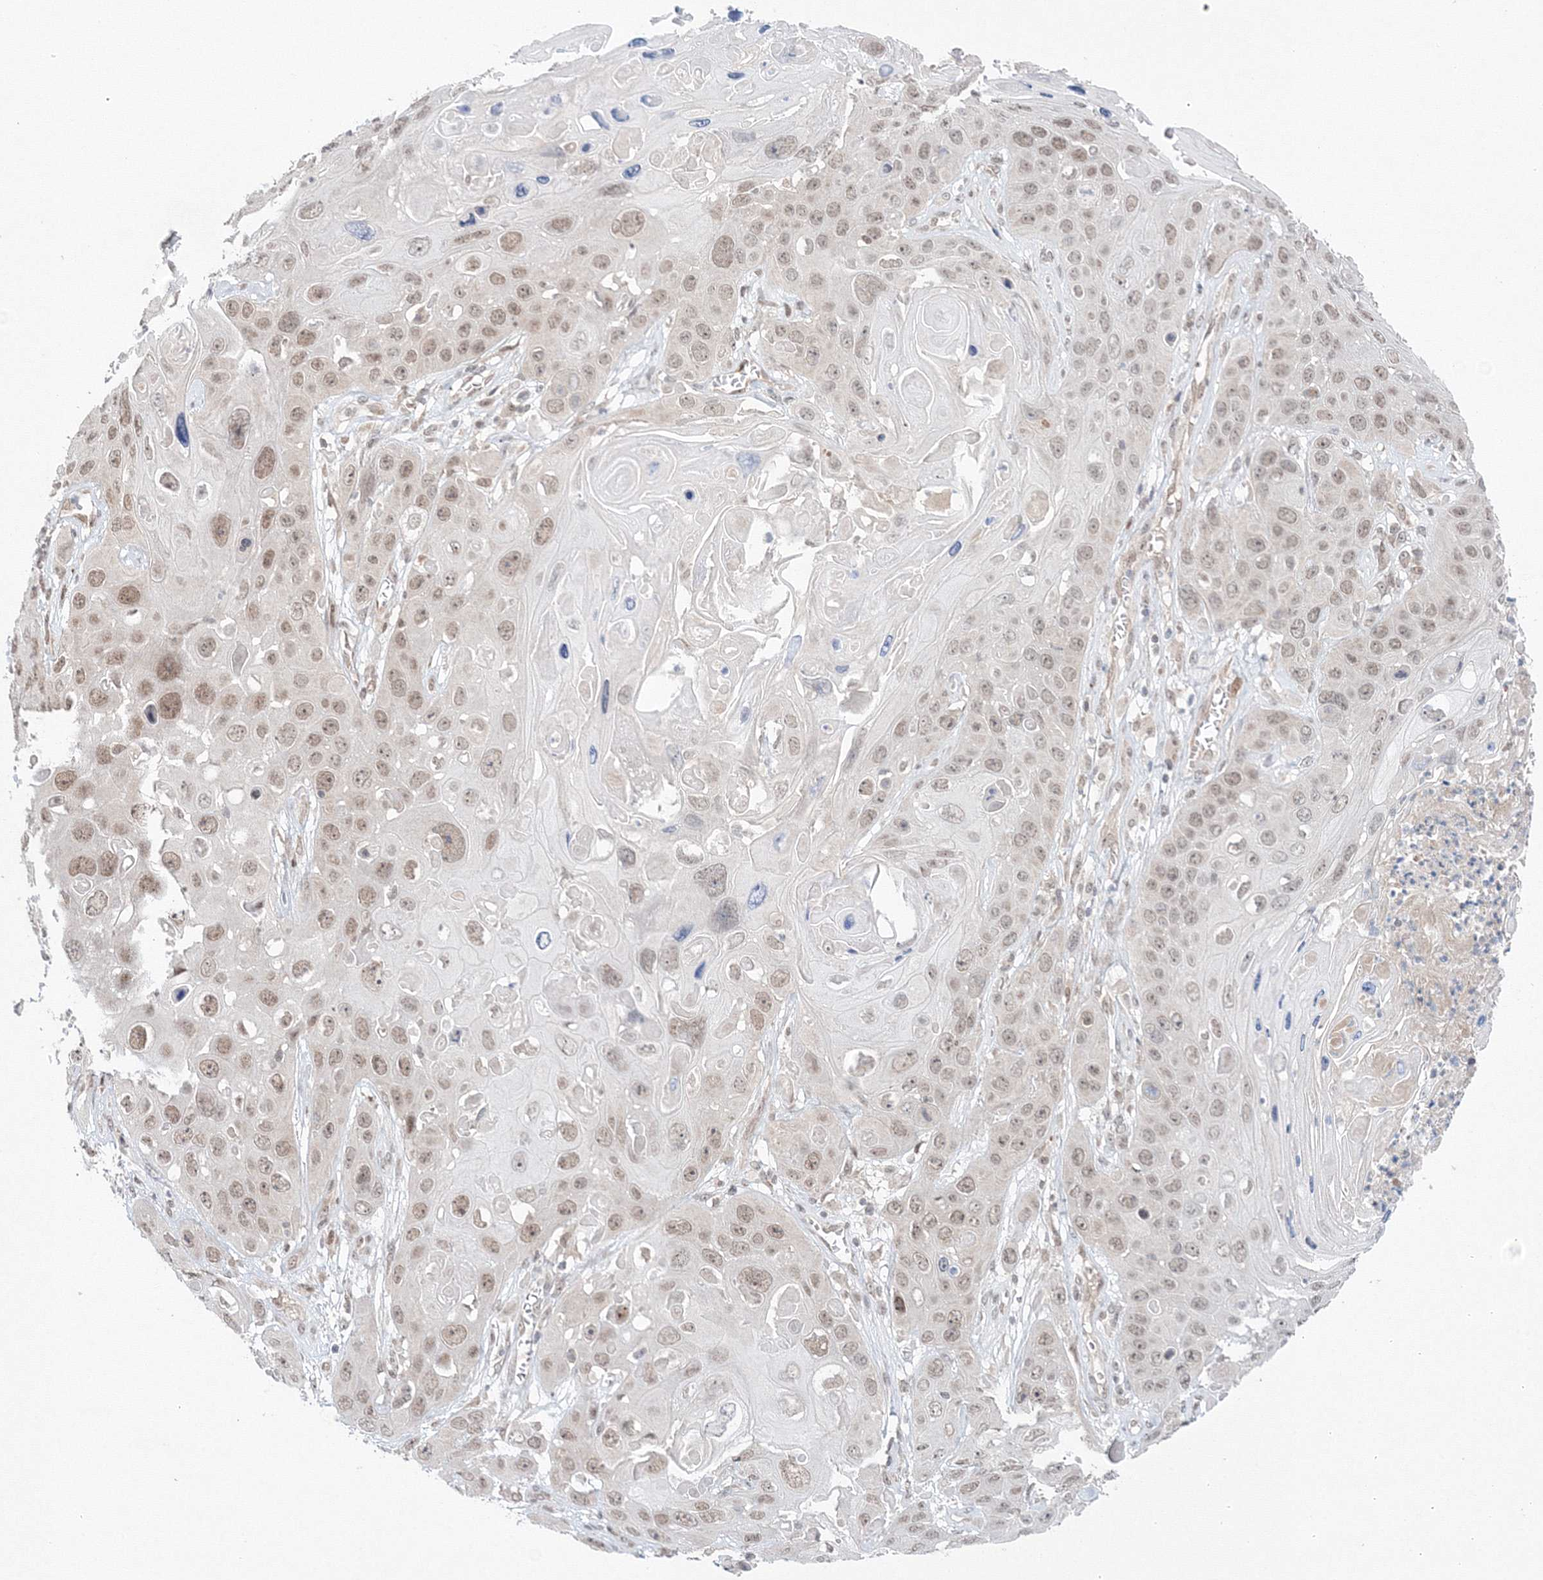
{"staining": {"intensity": "weak", "quantity": ">75%", "location": "nuclear"}, "tissue": "skin cancer", "cell_type": "Tumor cells", "image_type": "cancer", "snomed": [{"axis": "morphology", "description": "Squamous cell carcinoma, NOS"}, {"axis": "topography", "description": "Skin"}], "caption": "Tumor cells display weak nuclear staining in about >75% of cells in squamous cell carcinoma (skin). The protein of interest is shown in brown color, while the nuclei are stained blue.", "gene": "NOA1", "patient": {"sex": "male", "age": 55}}